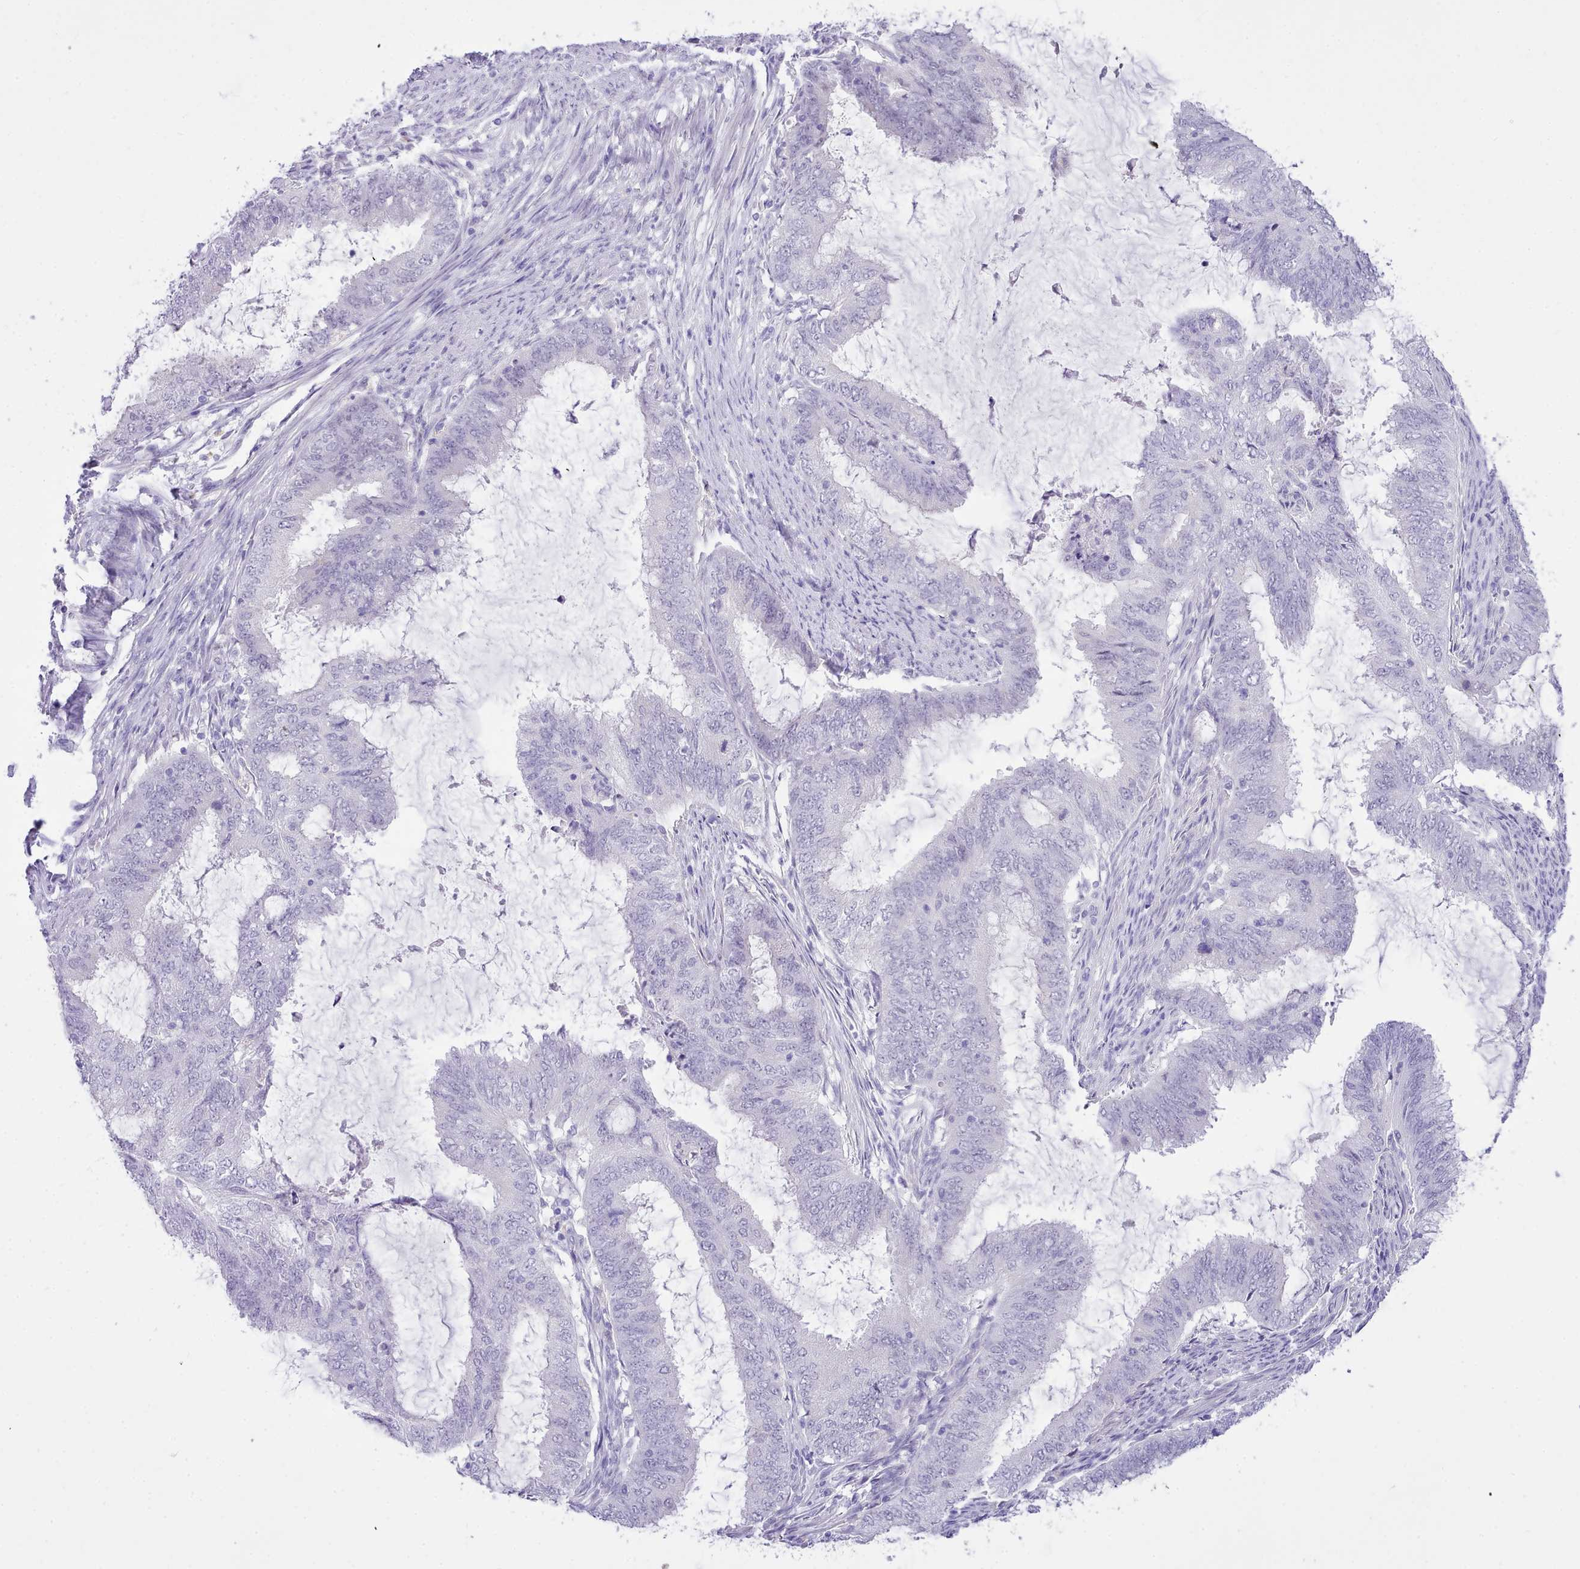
{"staining": {"intensity": "negative", "quantity": "none", "location": "none"}, "tissue": "endometrial cancer", "cell_type": "Tumor cells", "image_type": "cancer", "snomed": [{"axis": "morphology", "description": "Adenocarcinoma, NOS"}, {"axis": "topography", "description": "Endometrium"}], "caption": "Immunohistochemistry histopathology image of neoplastic tissue: endometrial cancer (adenocarcinoma) stained with DAB reveals no significant protein staining in tumor cells.", "gene": "LRRC37A", "patient": {"sex": "female", "age": 51}}